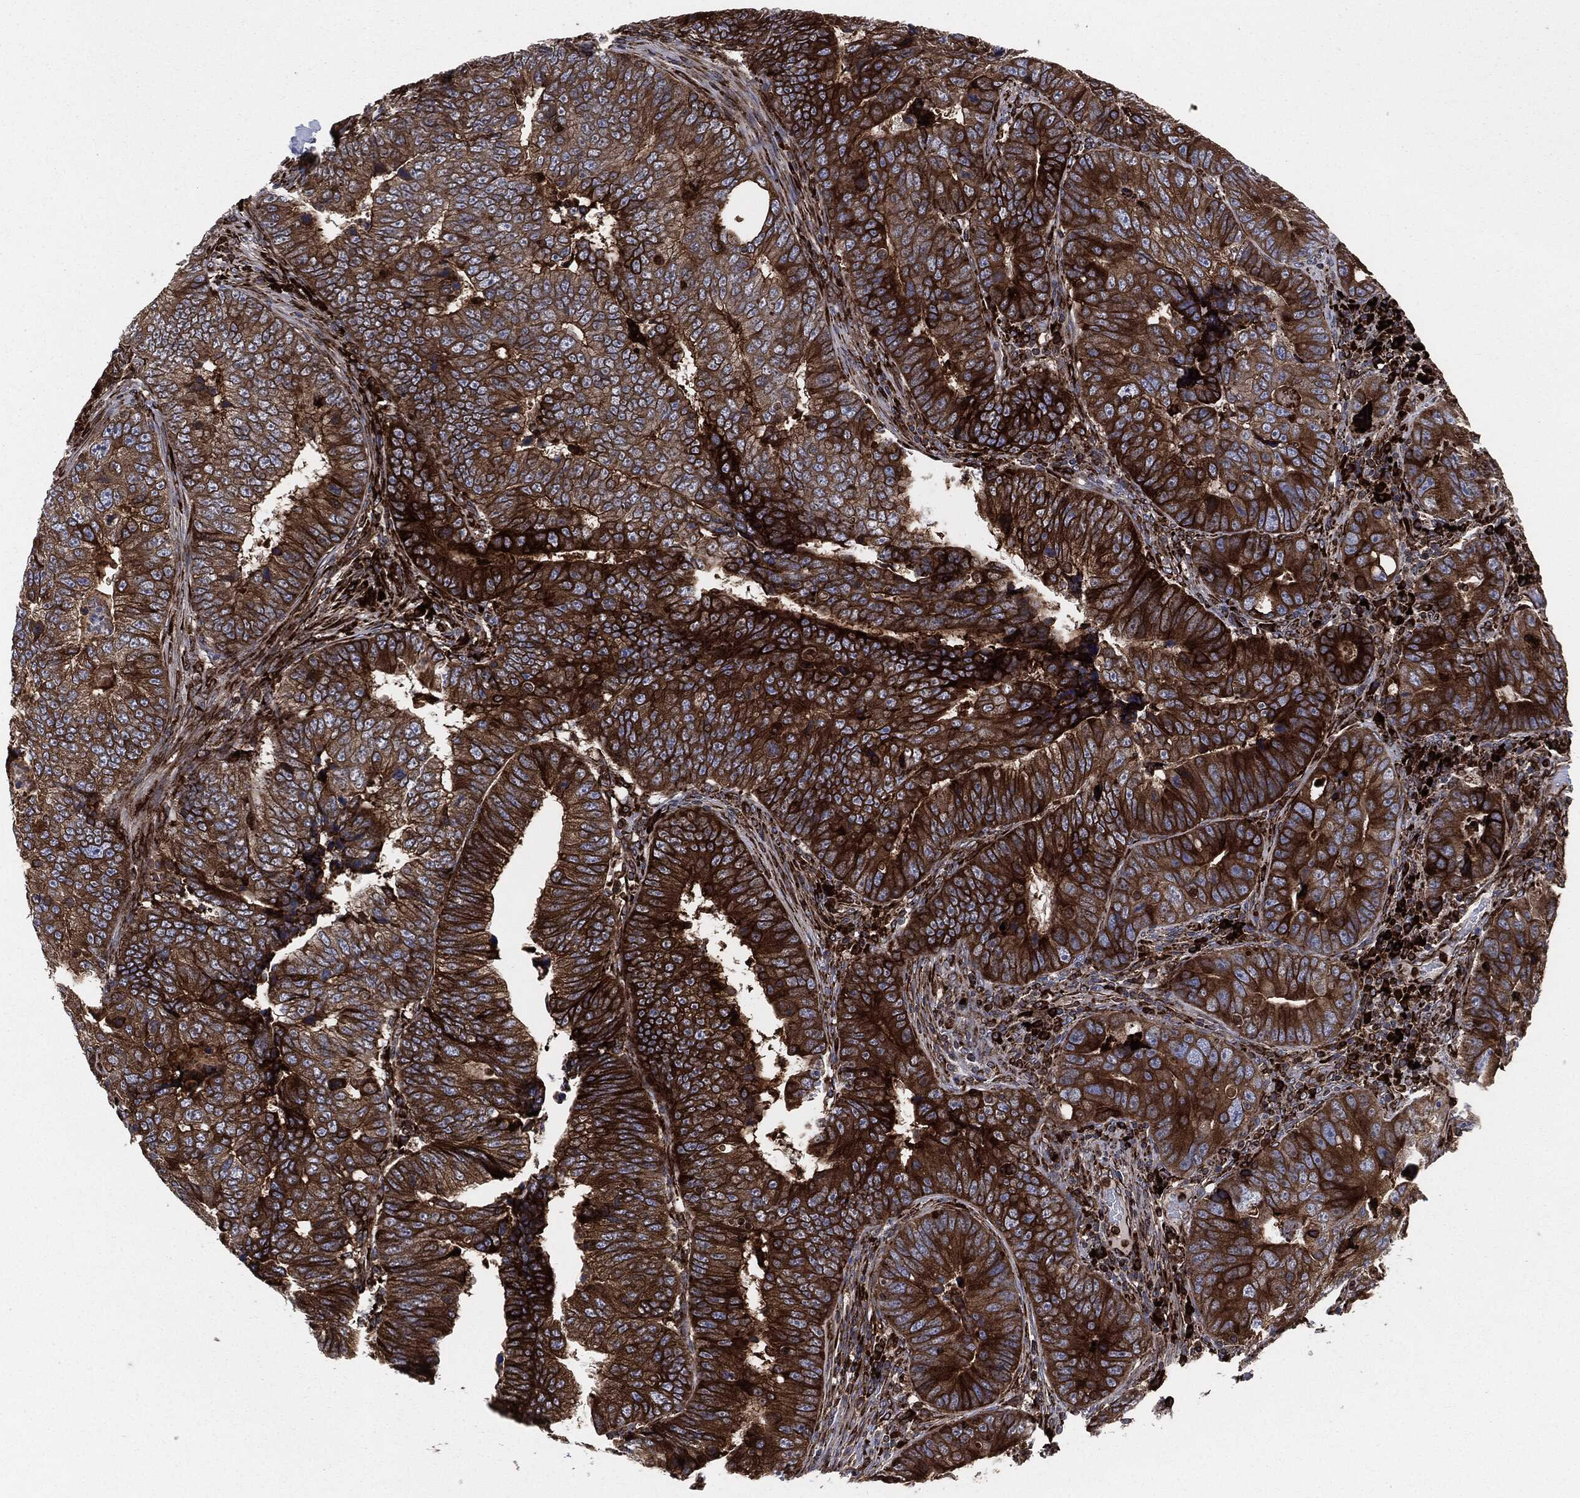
{"staining": {"intensity": "strong", "quantity": ">75%", "location": "cytoplasmic/membranous"}, "tissue": "colorectal cancer", "cell_type": "Tumor cells", "image_type": "cancer", "snomed": [{"axis": "morphology", "description": "Adenocarcinoma, NOS"}, {"axis": "topography", "description": "Colon"}], "caption": "IHC photomicrograph of neoplastic tissue: human colorectal cancer stained using immunohistochemistry (IHC) displays high levels of strong protein expression localized specifically in the cytoplasmic/membranous of tumor cells, appearing as a cytoplasmic/membranous brown color.", "gene": "CALR", "patient": {"sex": "female", "age": 72}}